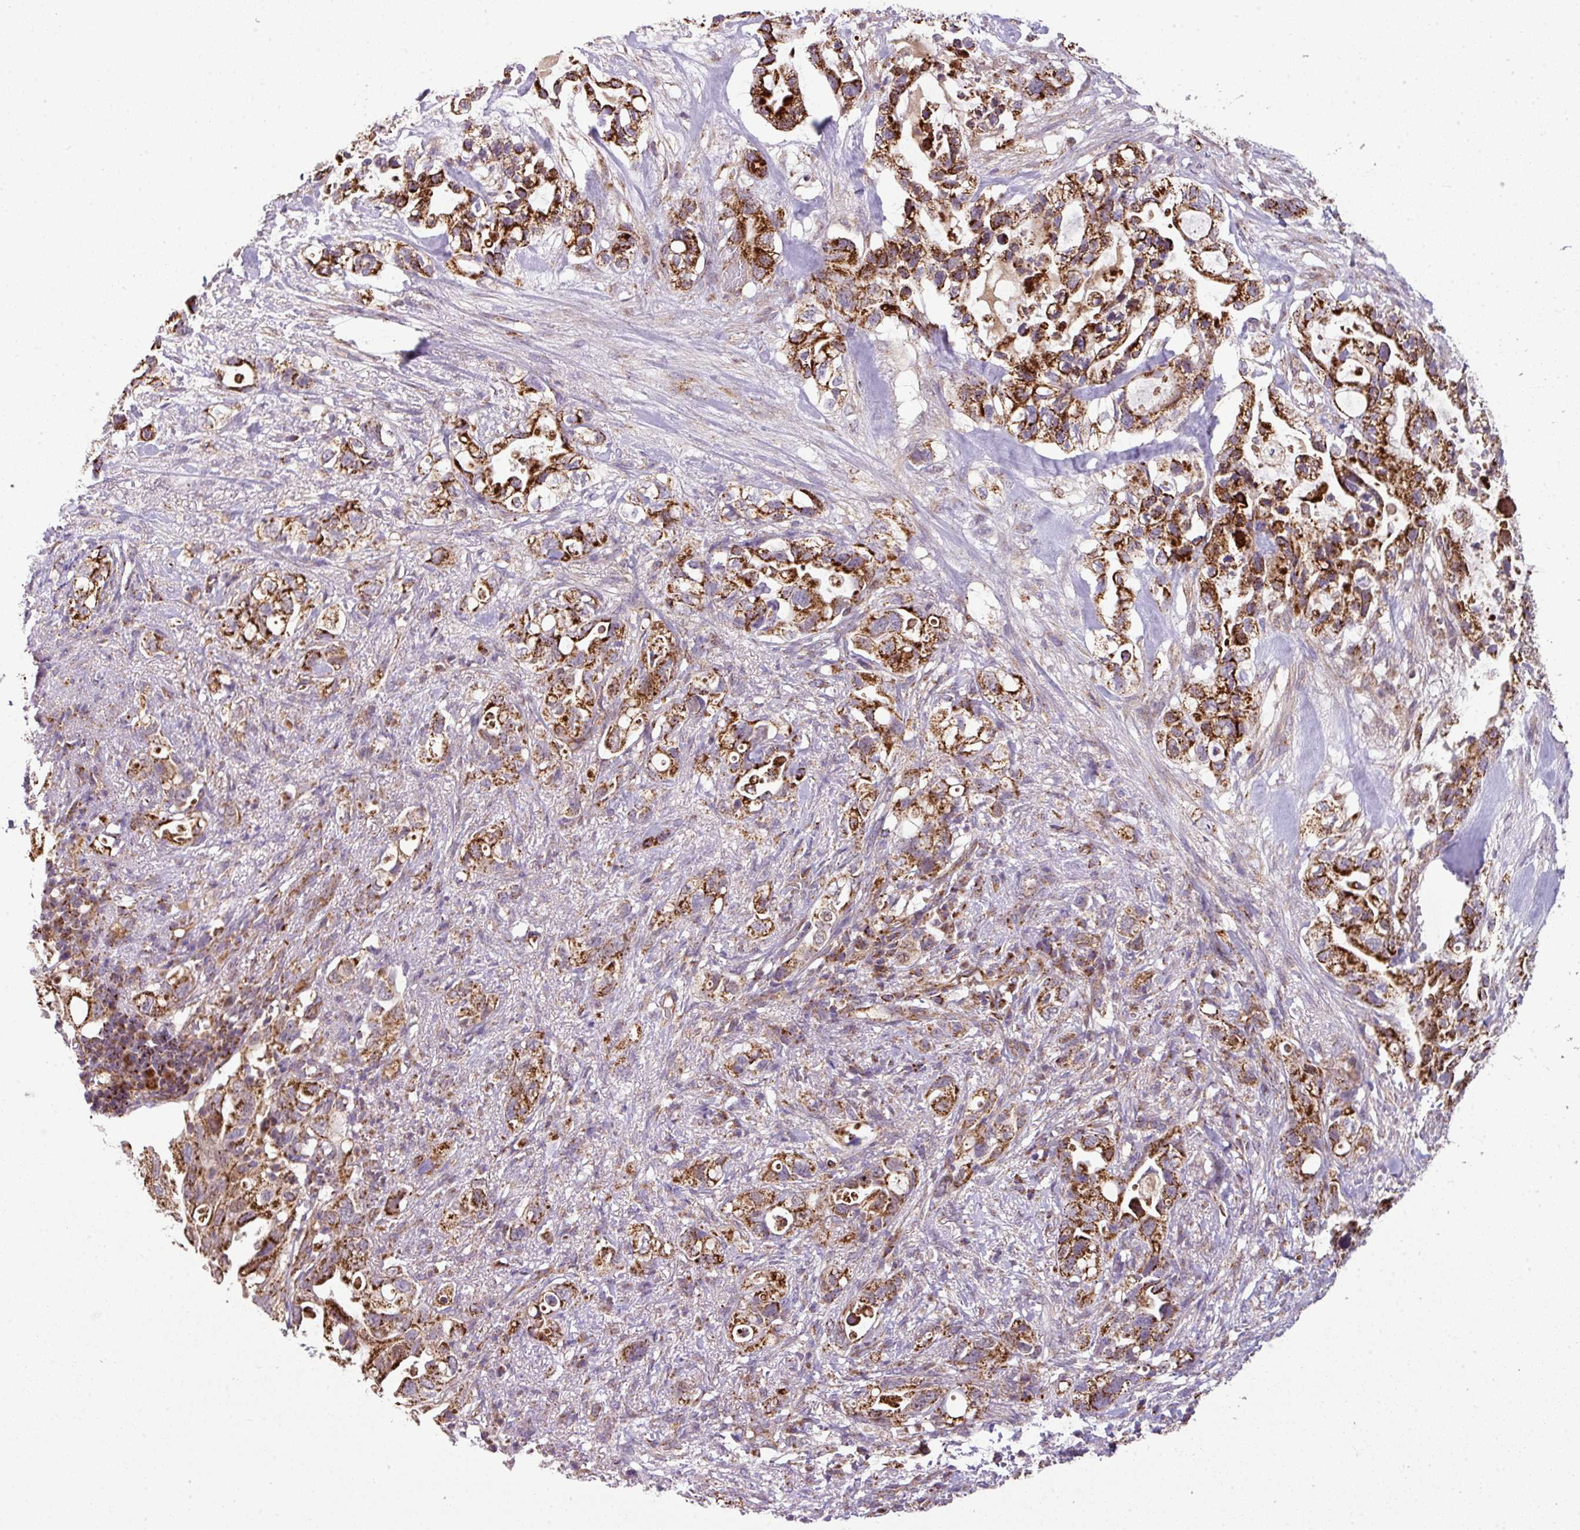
{"staining": {"intensity": "strong", "quantity": ">75%", "location": "cytoplasmic/membranous"}, "tissue": "pancreatic cancer", "cell_type": "Tumor cells", "image_type": "cancer", "snomed": [{"axis": "morphology", "description": "Adenocarcinoma, NOS"}, {"axis": "topography", "description": "Pancreas"}], "caption": "Approximately >75% of tumor cells in pancreatic cancer (adenocarcinoma) reveal strong cytoplasmic/membranous protein expression as visualized by brown immunohistochemical staining.", "gene": "PRELID3B", "patient": {"sex": "female", "age": 72}}